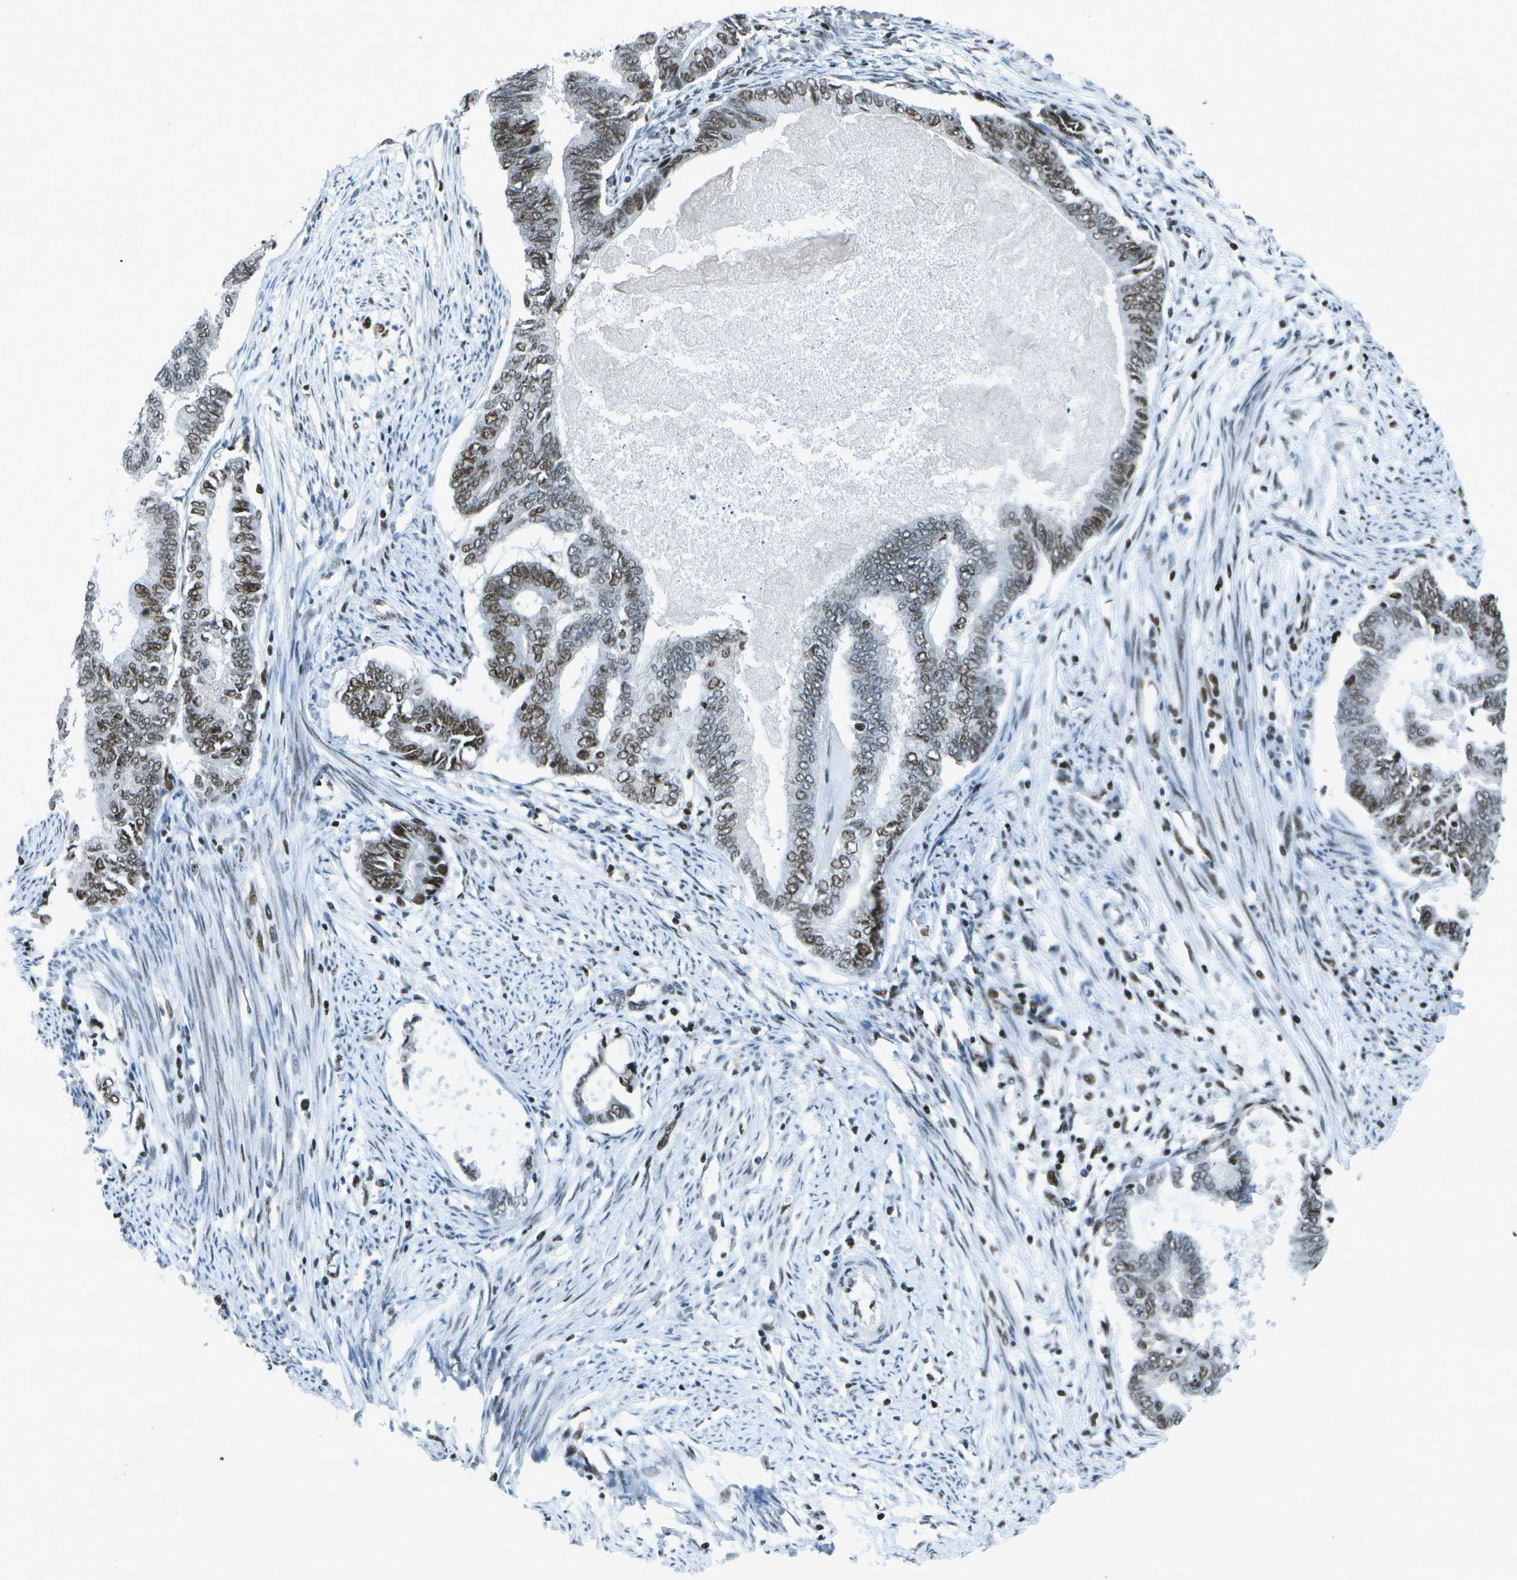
{"staining": {"intensity": "moderate", "quantity": "25%-75%", "location": "nuclear"}, "tissue": "endometrial cancer", "cell_type": "Tumor cells", "image_type": "cancer", "snomed": [{"axis": "morphology", "description": "Adenocarcinoma, NOS"}, {"axis": "topography", "description": "Endometrium"}], "caption": "Adenocarcinoma (endometrial) stained with DAB (3,3'-diaminobenzidine) immunohistochemistry (IHC) reveals medium levels of moderate nuclear staining in approximately 25%-75% of tumor cells.", "gene": "MTA2", "patient": {"sex": "female", "age": 86}}